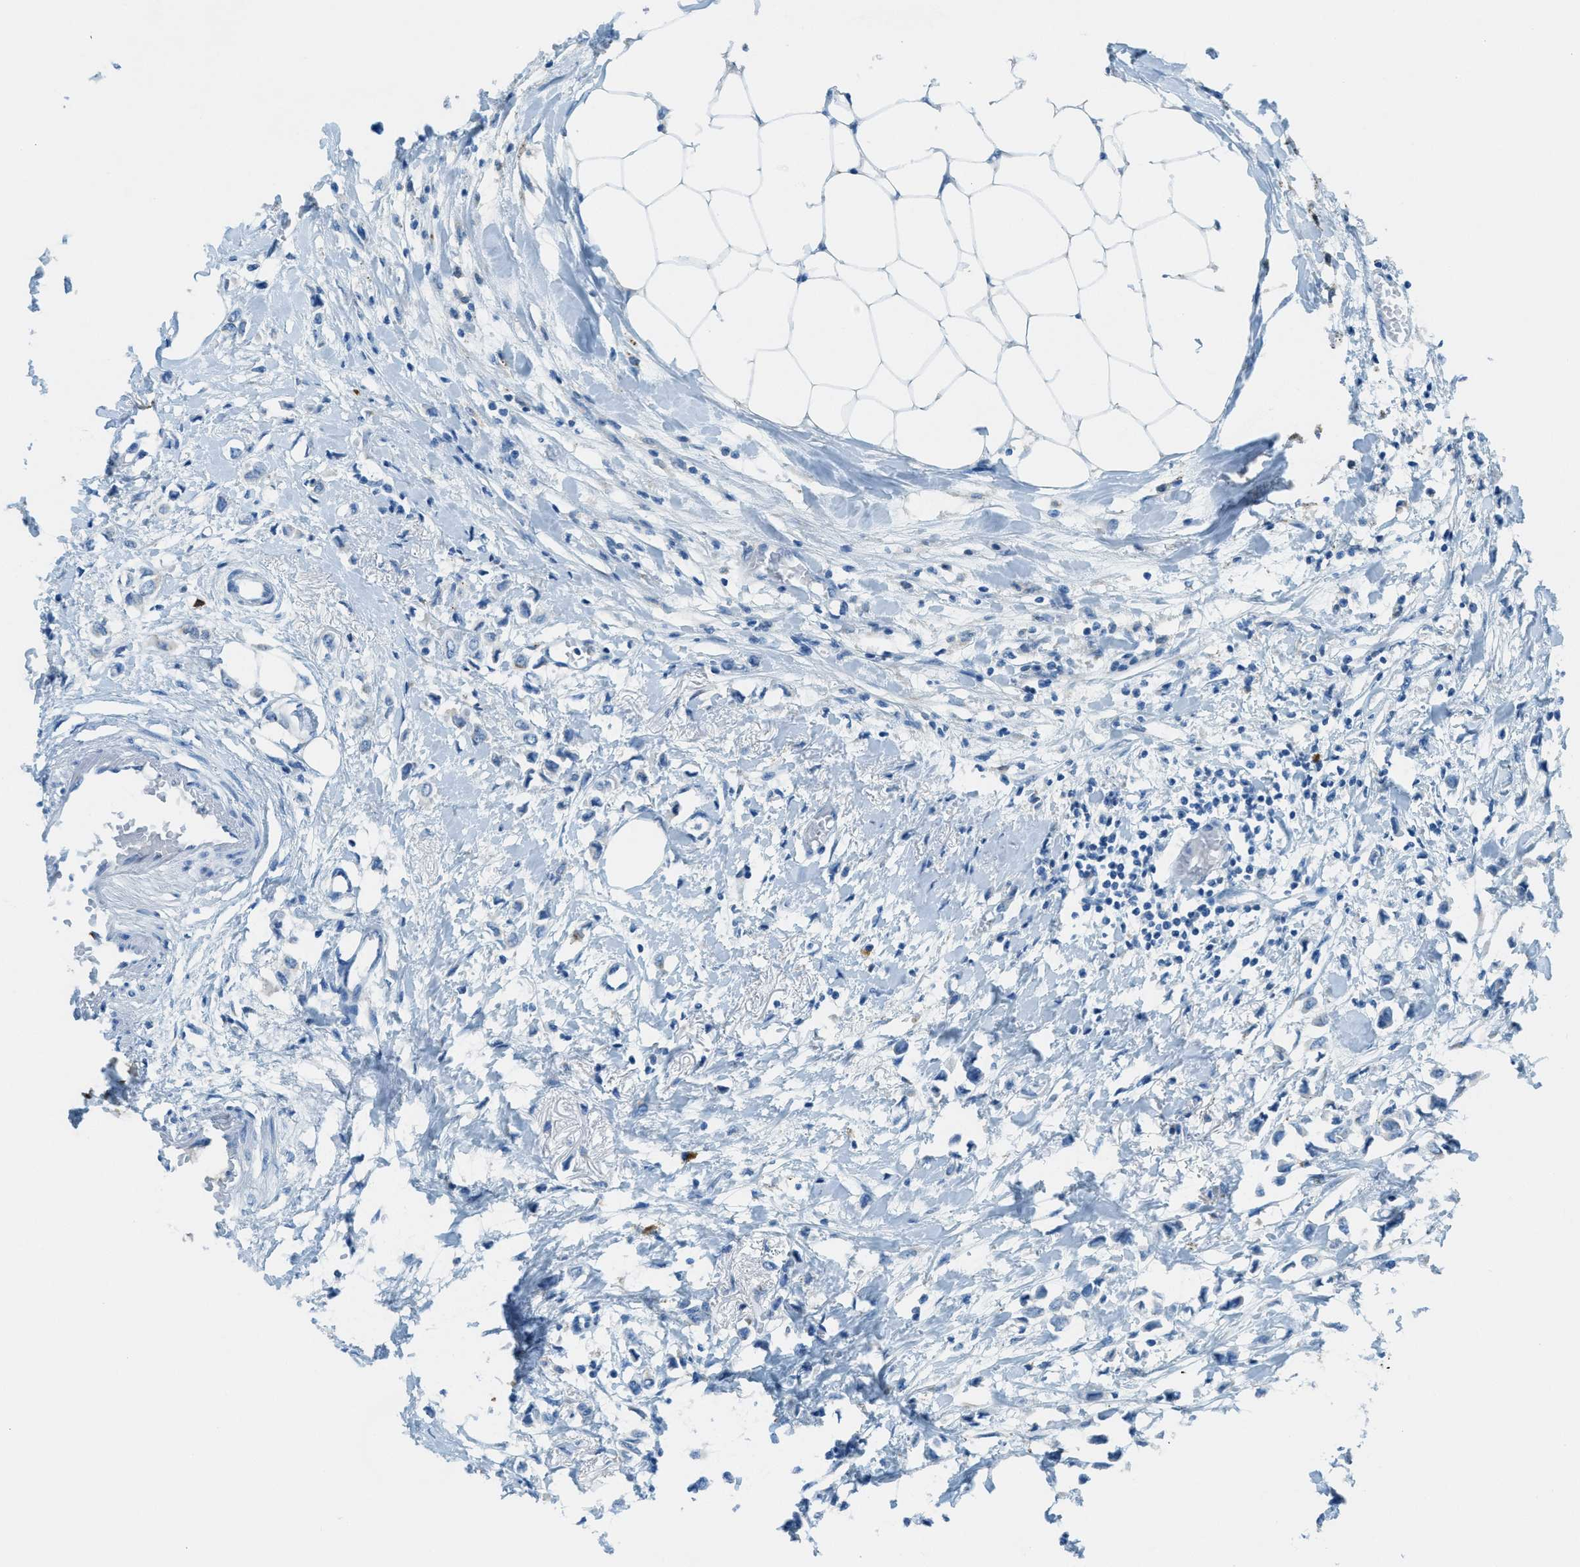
{"staining": {"intensity": "negative", "quantity": "none", "location": "none"}, "tissue": "breast cancer", "cell_type": "Tumor cells", "image_type": "cancer", "snomed": [{"axis": "morphology", "description": "Lobular carcinoma"}, {"axis": "topography", "description": "Breast"}], "caption": "High magnification brightfield microscopy of breast lobular carcinoma stained with DAB (brown) and counterstained with hematoxylin (blue): tumor cells show no significant positivity.", "gene": "TRIM59", "patient": {"sex": "female", "age": 51}}